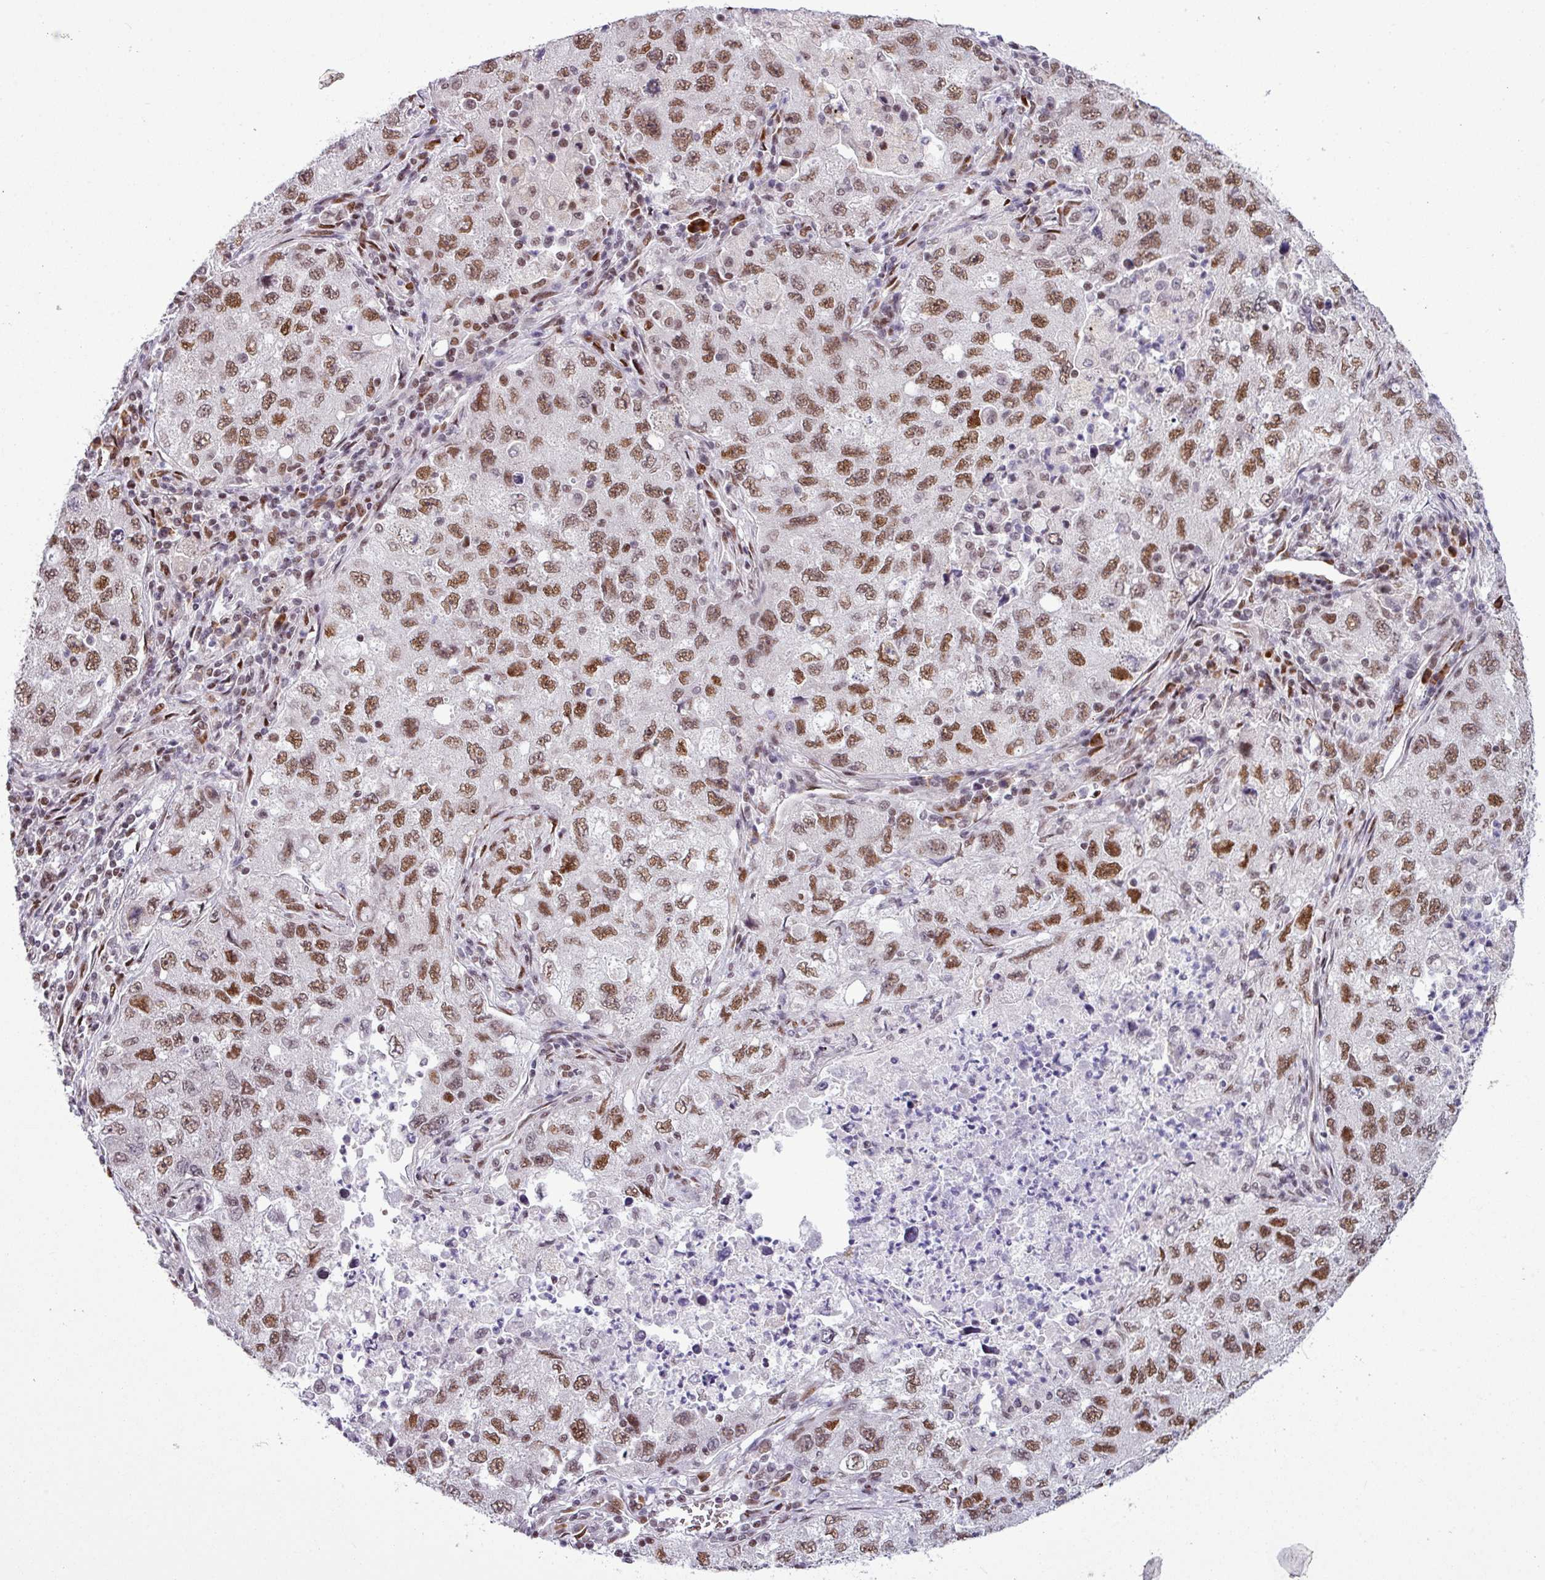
{"staining": {"intensity": "moderate", "quantity": ">75%", "location": "nuclear"}, "tissue": "lung cancer", "cell_type": "Tumor cells", "image_type": "cancer", "snomed": [{"axis": "morphology", "description": "Adenocarcinoma, NOS"}, {"axis": "topography", "description": "Lung"}], "caption": "Immunohistochemistry (IHC) photomicrograph of lung adenocarcinoma stained for a protein (brown), which reveals medium levels of moderate nuclear staining in about >75% of tumor cells.", "gene": "PRDM5", "patient": {"sex": "female", "age": 57}}